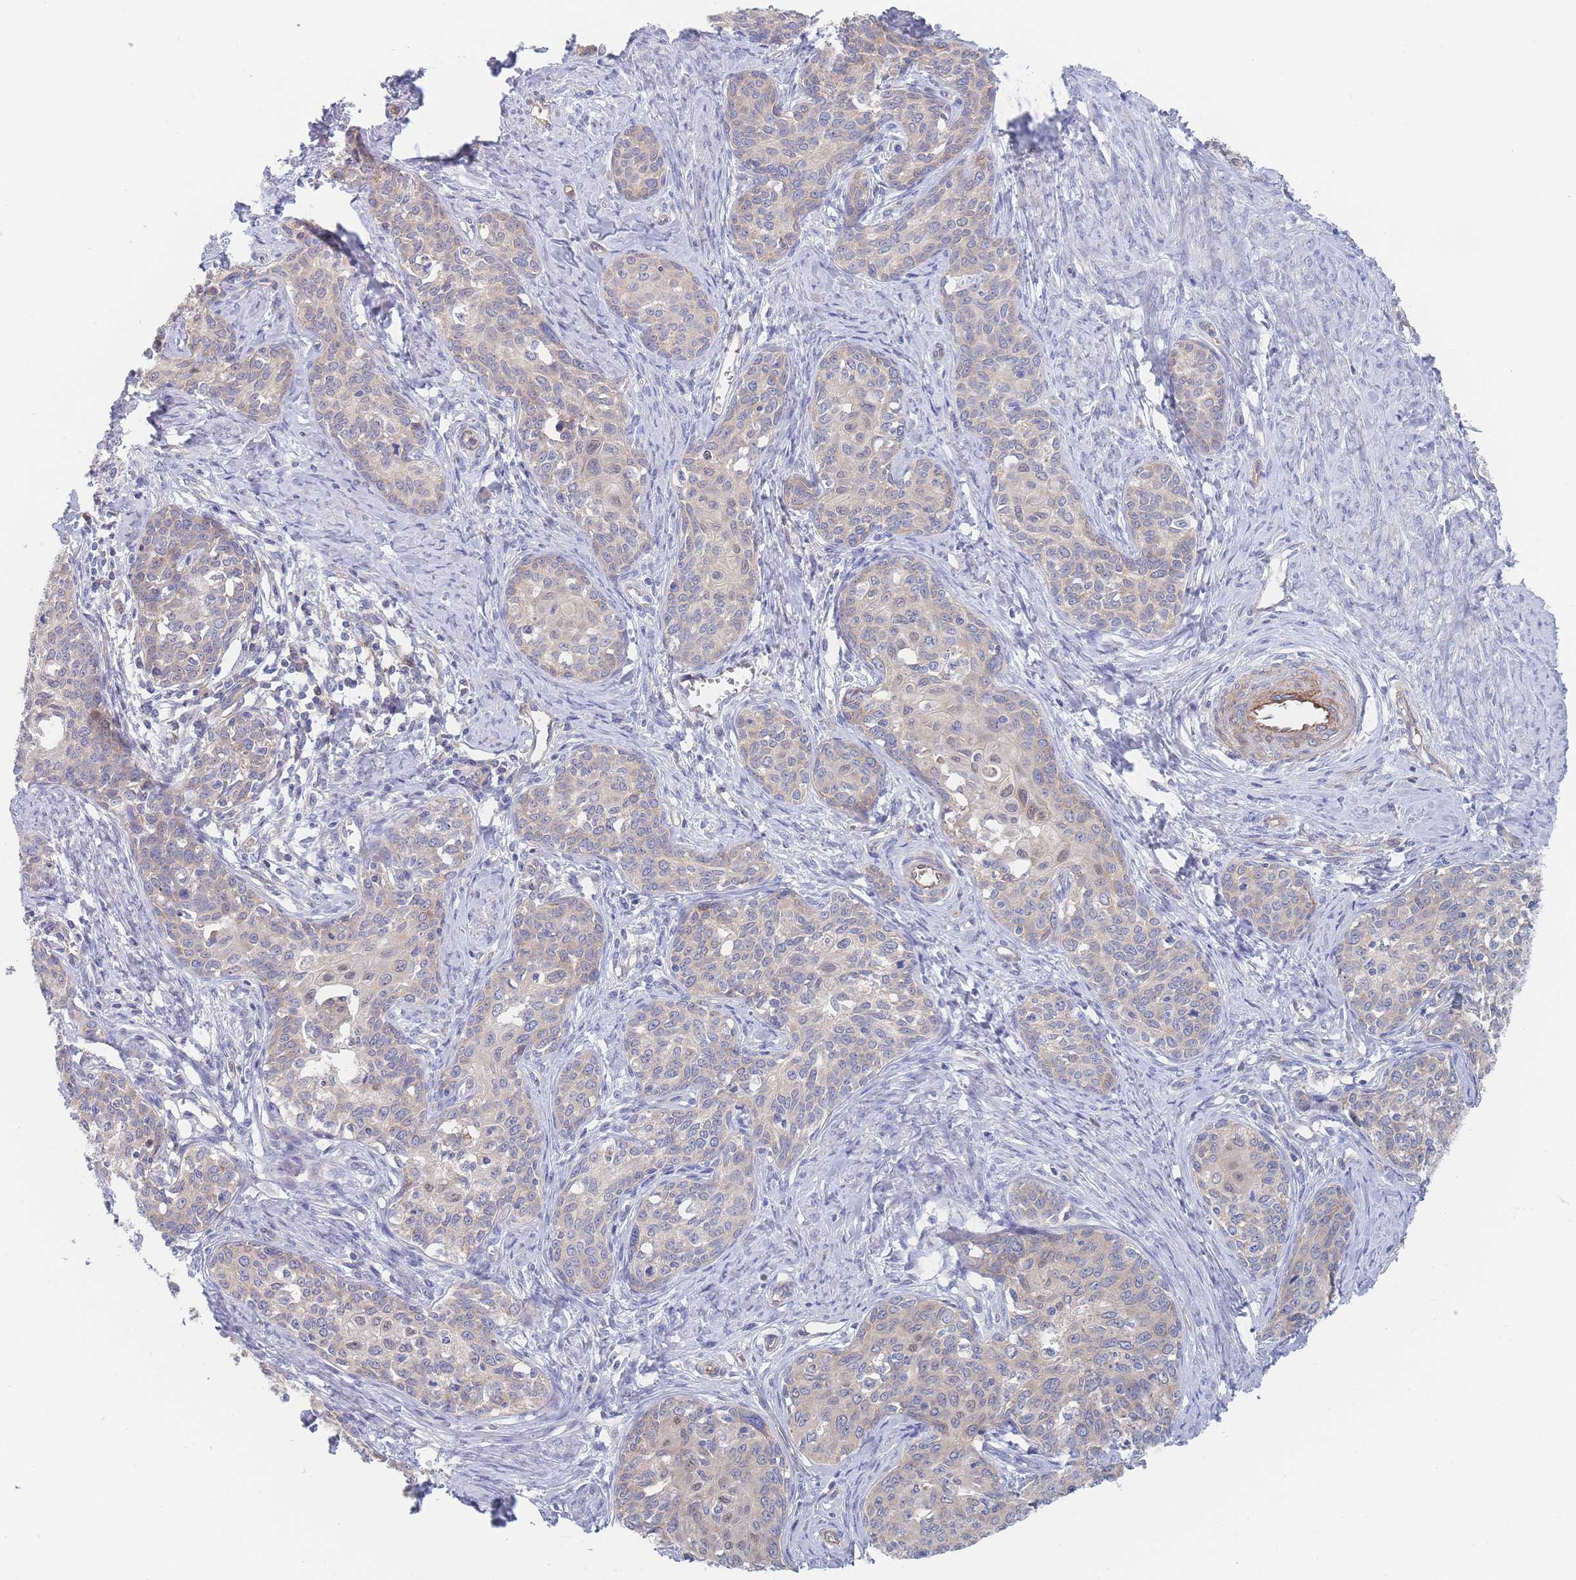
{"staining": {"intensity": "weak", "quantity": "<25%", "location": "cytoplasmic/membranous"}, "tissue": "cervical cancer", "cell_type": "Tumor cells", "image_type": "cancer", "snomed": [{"axis": "morphology", "description": "Squamous cell carcinoma, NOS"}, {"axis": "morphology", "description": "Adenocarcinoma, NOS"}, {"axis": "topography", "description": "Cervix"}], "caption": "This image is of cervical cancer (adenocarcinoma) stained with immunohistochemistry (IHC) to label a protein in brown with the nuclei are counter-stained blue. There is no staining in tumor cells.", "gene": "G6PC1", "patient": {"sex": "female", "age": 52}}